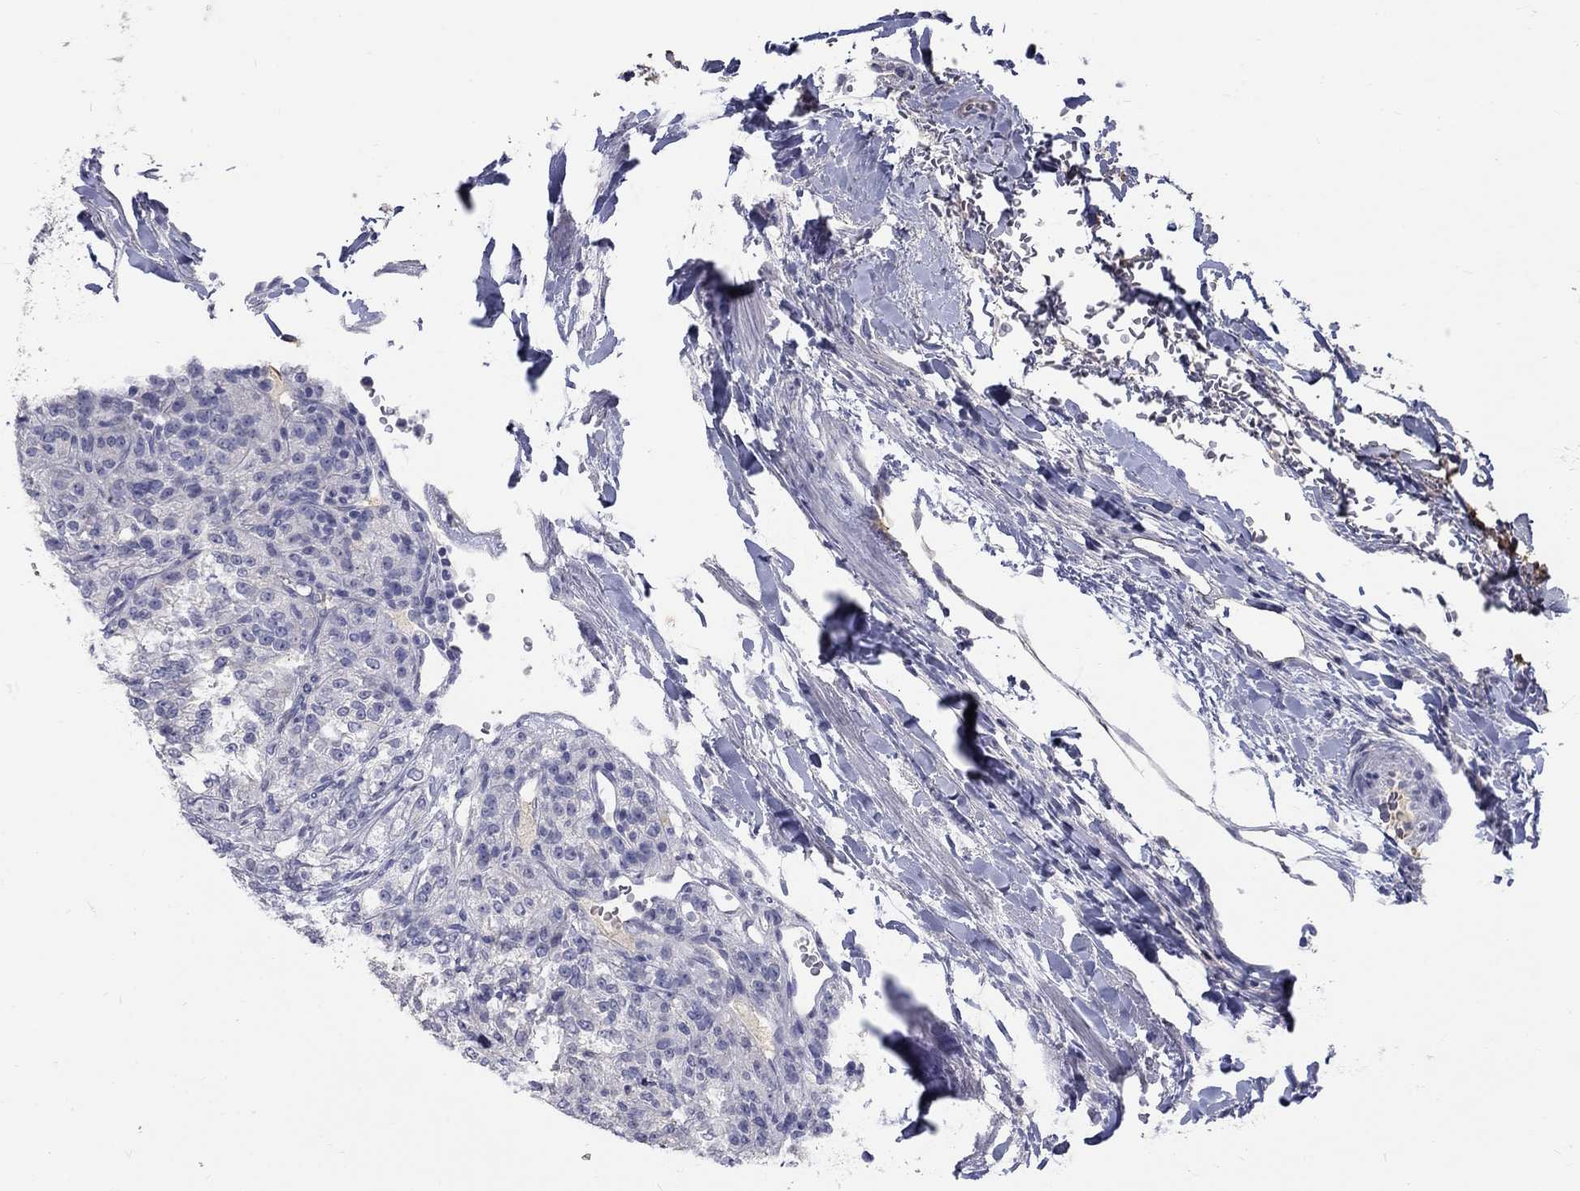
{"staining": {"intensity": "negative", "quantity": "none", "location": "none"}, "tissue": "renal cancer", "cell_type": "Tumor cells", "image_type": "cancer", "snomed": [{"axis": "morphology", "description": "Adenocarcinoma, NOS"}, {"axis": "topography", "description": "Kidney"}], "caption": "DAB (3,3'-diaminobenzidine) immunohistochemical staining of human renal cancer (adenocarcinoma) exhibits no significant expression in tumor cells.", "gene": "PTH1R", "patient": {"sex": "female", "age": 63}}